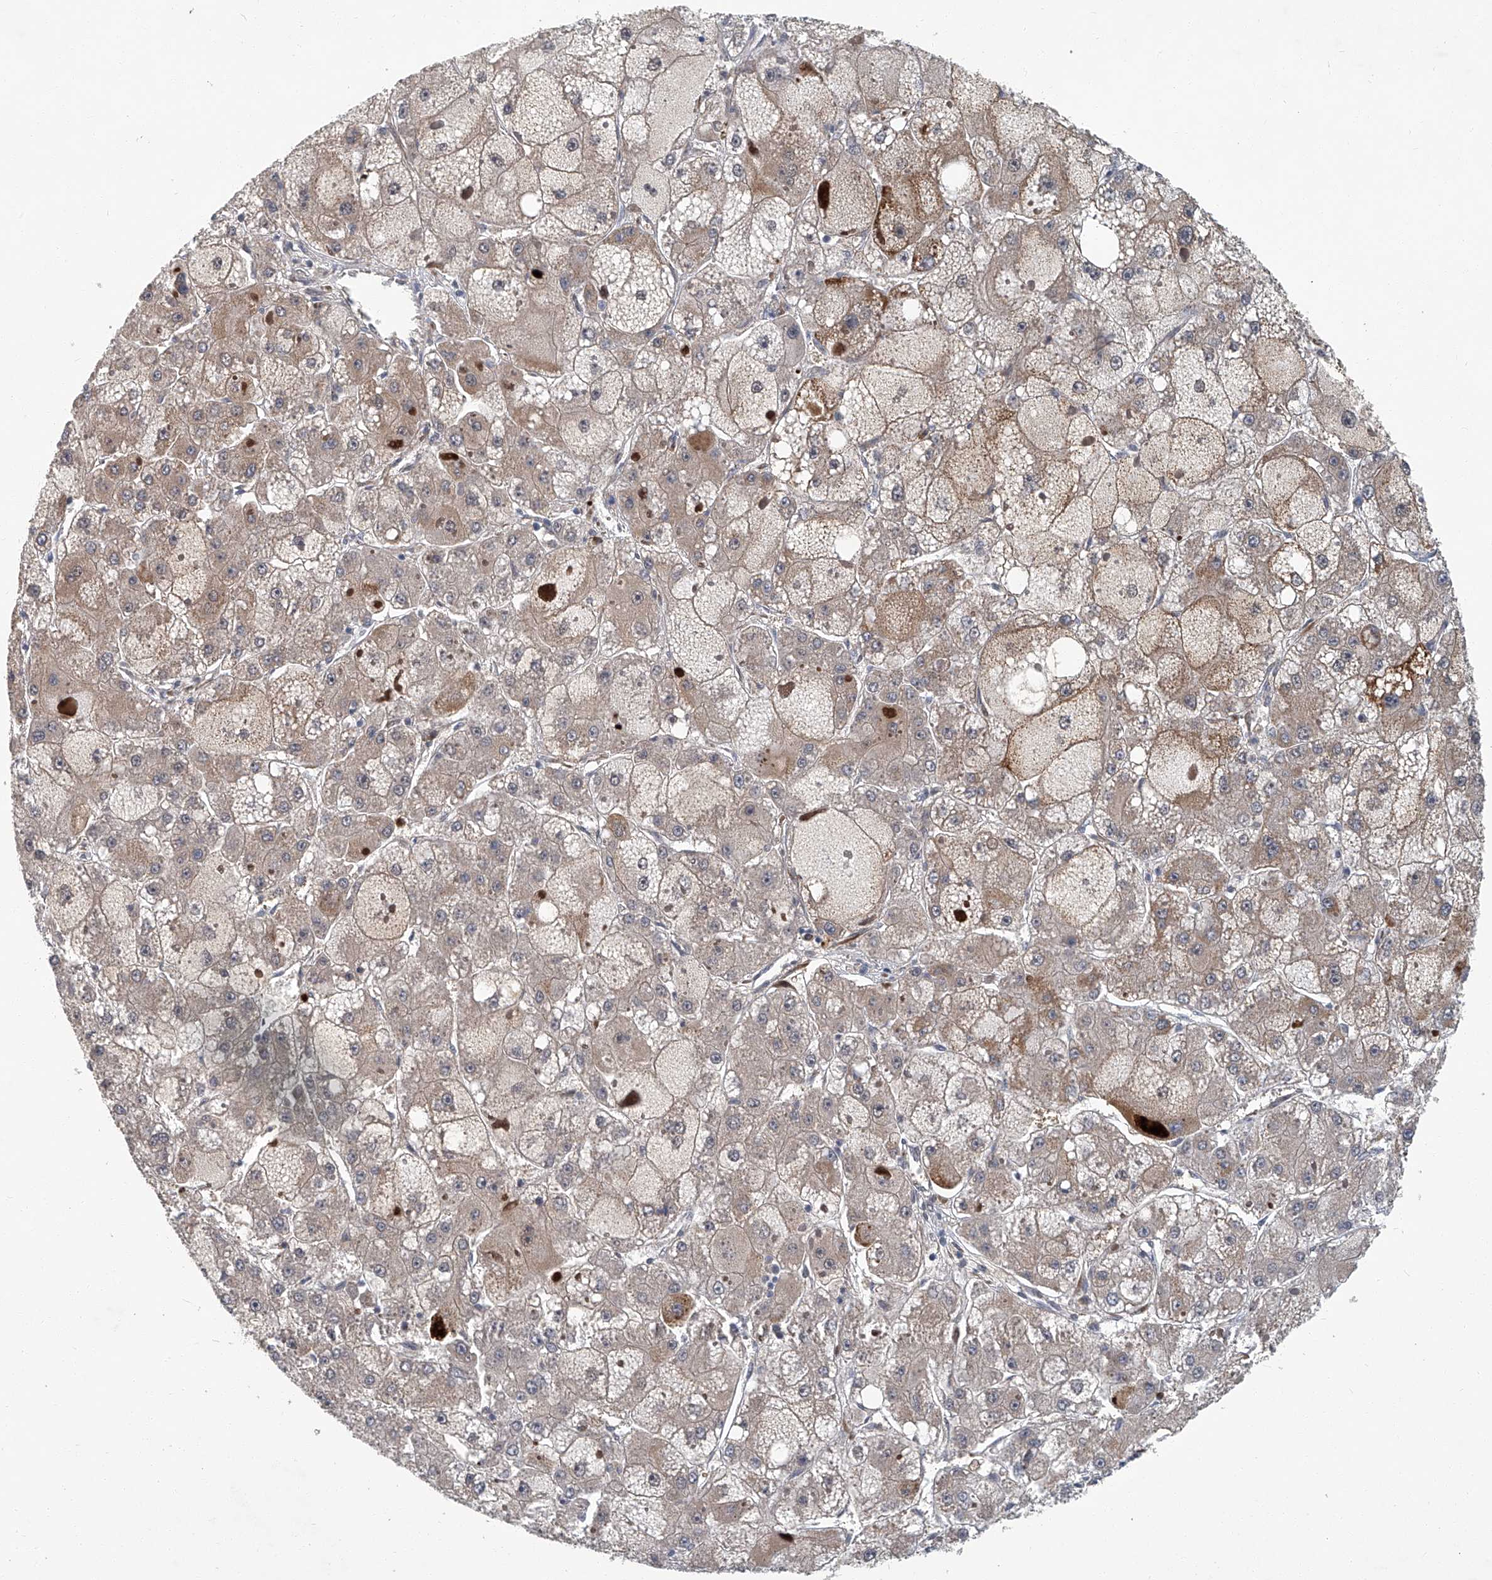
{"staining": {"intensity": "moderate", "quantity": "25%-75%", "location": "cytoplasmic/membranous"}, "tissue": "liver cancer", "cell_type": "Tumor cells", "image_type": "cancer", "snomed": [{"axis": "morphology", "description": "Carcinoma, Hepatocellular, NOS"}, {"axis": "topography", "description": "Liver"}], "caption": "Liver hepatocellular carcinoma tissue reveals moderate cytoplasmic/membranous staining in approximately 25%-75% of tumor cells, visualized by immunohistochemistry.", "gene": "AKNAD1", "patient": {"sex": "female", "age": 73}}